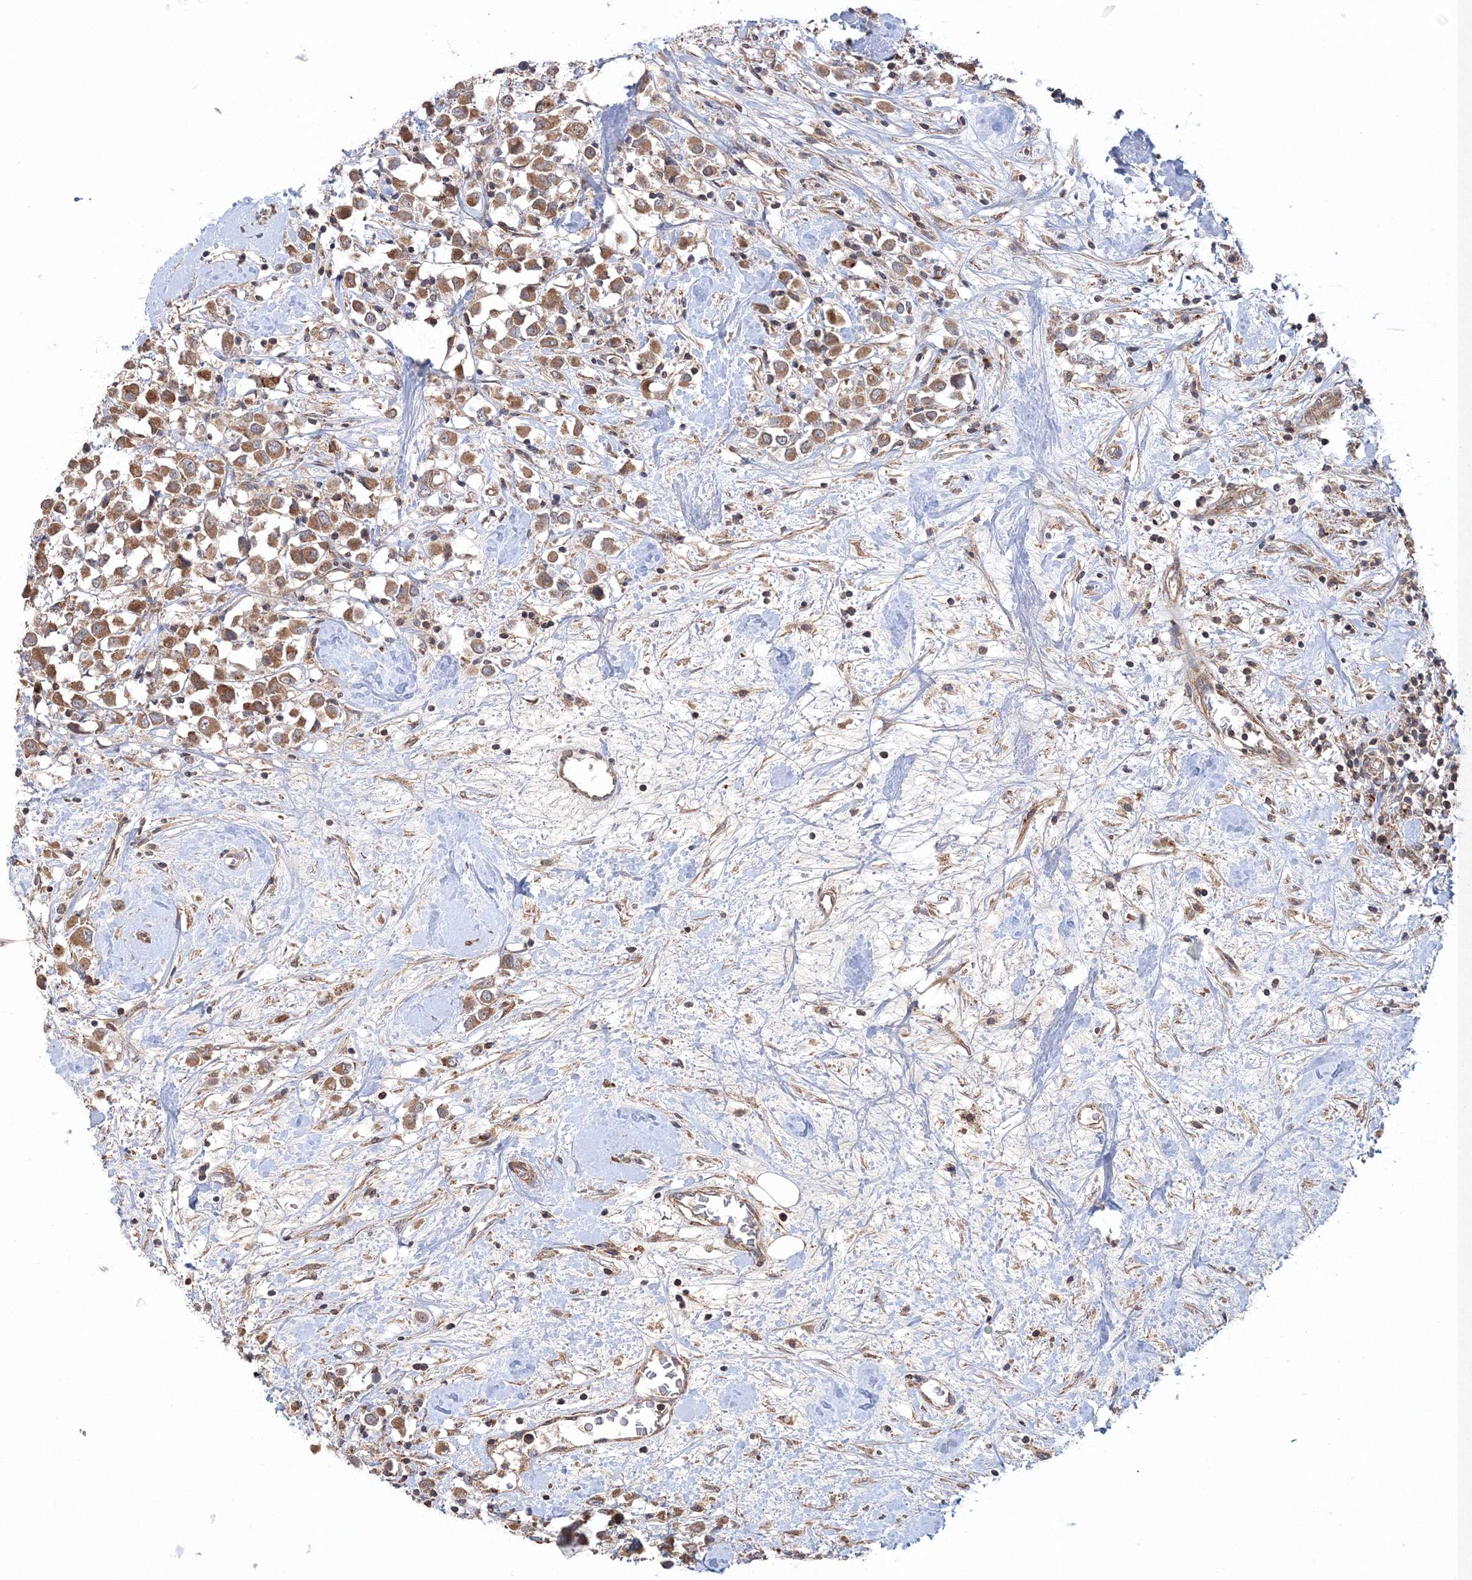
{"staining": {"intensity": "moderate", "quantity": ">75%", "location": "cytoplasmic/membranous"}, "tissue": "breast cancer", "cell_type": "Tumor cells", "image_type": "cancer", "snomed": [{"axis": "morphology", "description": "Duct carcinoma"}, {"axis": "topography", "description": "Breast"}], "caption": "DAB immunohistochemical staining of human breast cancer (infiltrating ductal carcinoma) shows moderate cytoplasmic/membranous protein positivity in about >75% of tumor cells.", "gene": "NOA1", "patient": {"sex": "female", "age": 61}}